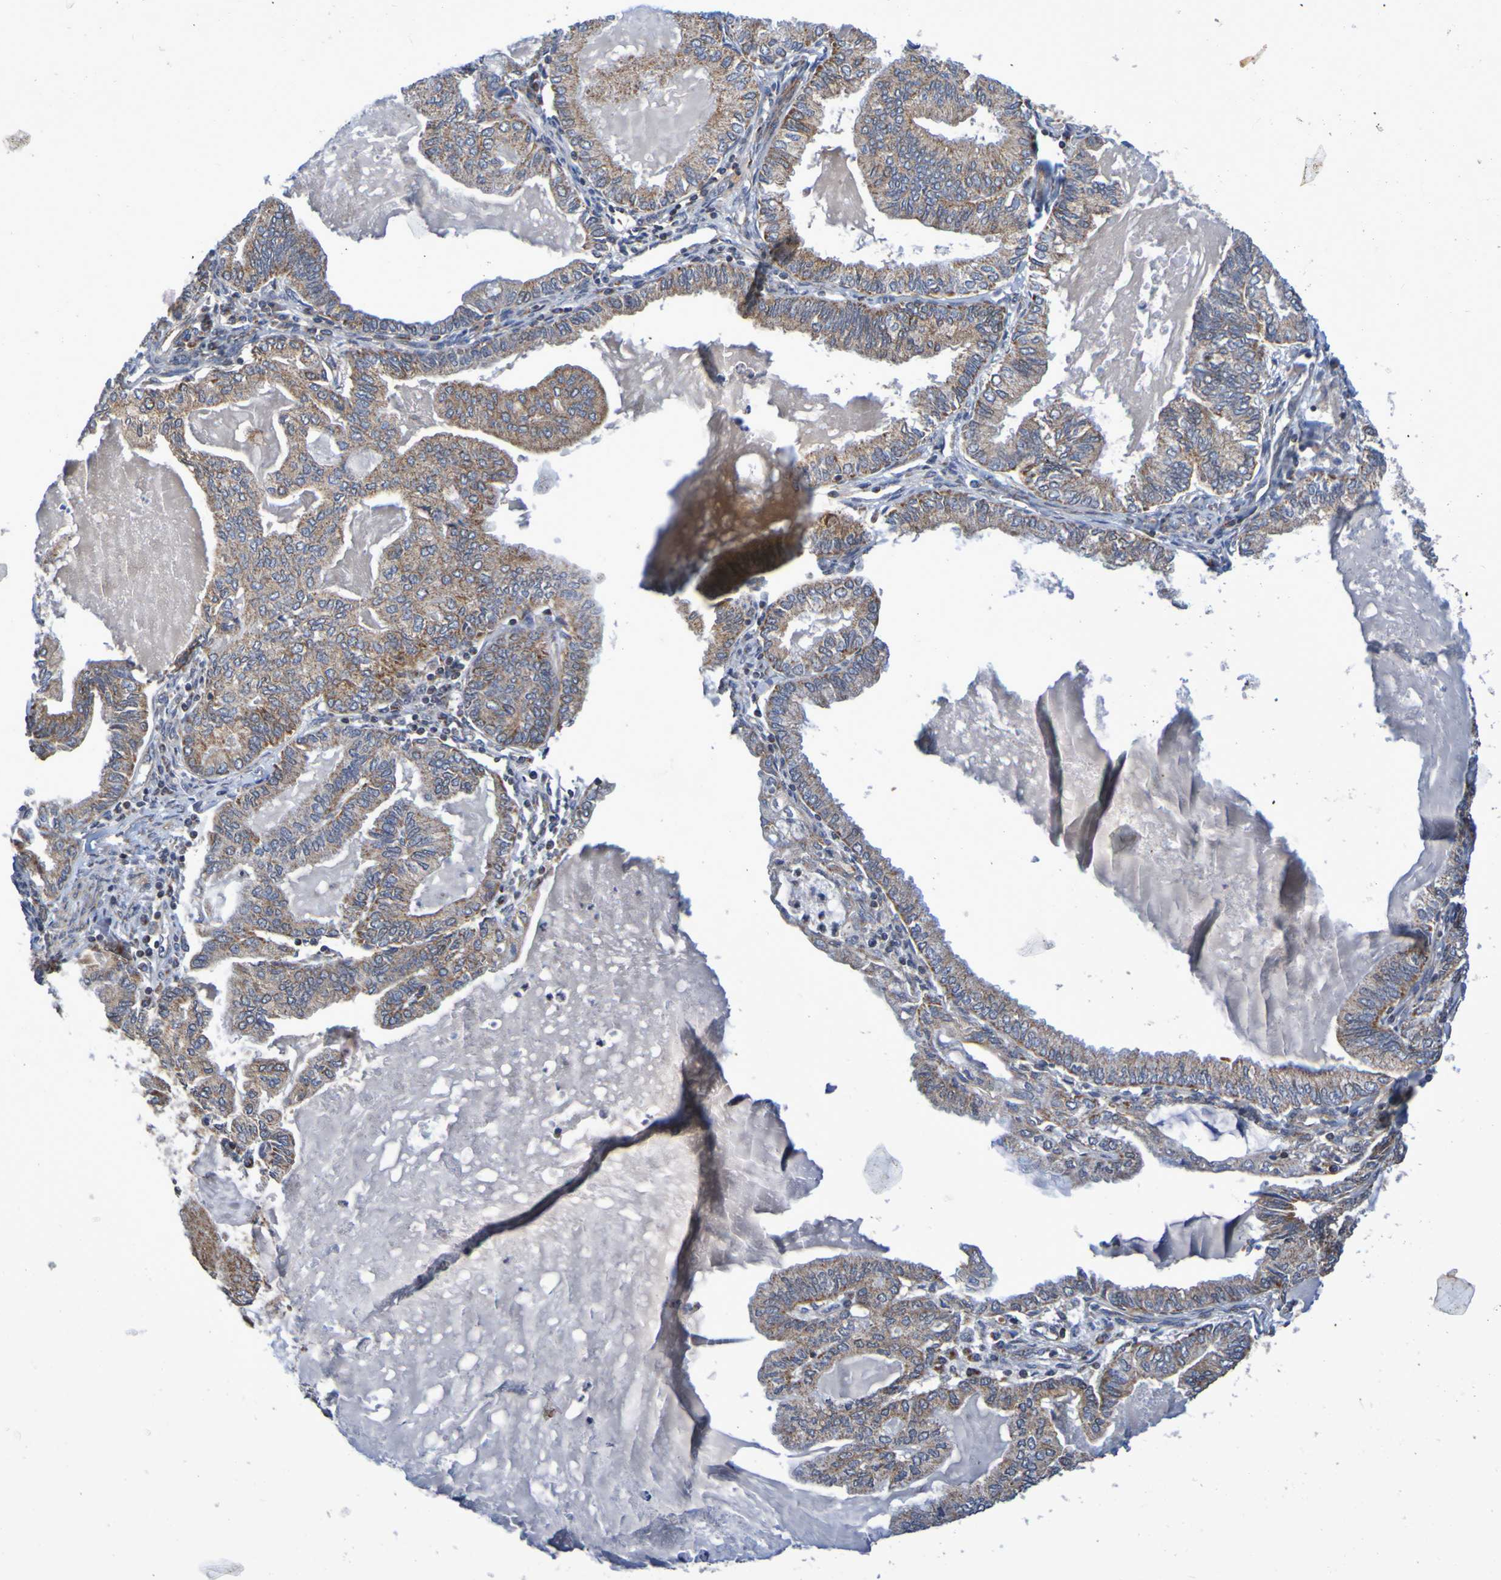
{"staining": {"intensity": "moderate", "quantity": ">75%", "location": "cytoplasmic/membranous"}, "tissue": "endometrial cancer", "cell_type": "Tumor cells", "image_type": "cancer", "snomed": [{"axis": "morphology", "description": "Adenocarcinoma, NOS"}, {"axis": "topography", "description": "Endometrium"}], "caption": "Immunohistochemistry (IHC) (DAB (3,3'-diaminobenzidine)) staining of human endometrial cancer (adenocarcinoma) displays moderate cytoplasmic/membranous protein expression in about >75% of tumor cells.", "gene": "CCDC51", "patient": {"sex": "female", "age": 86}}